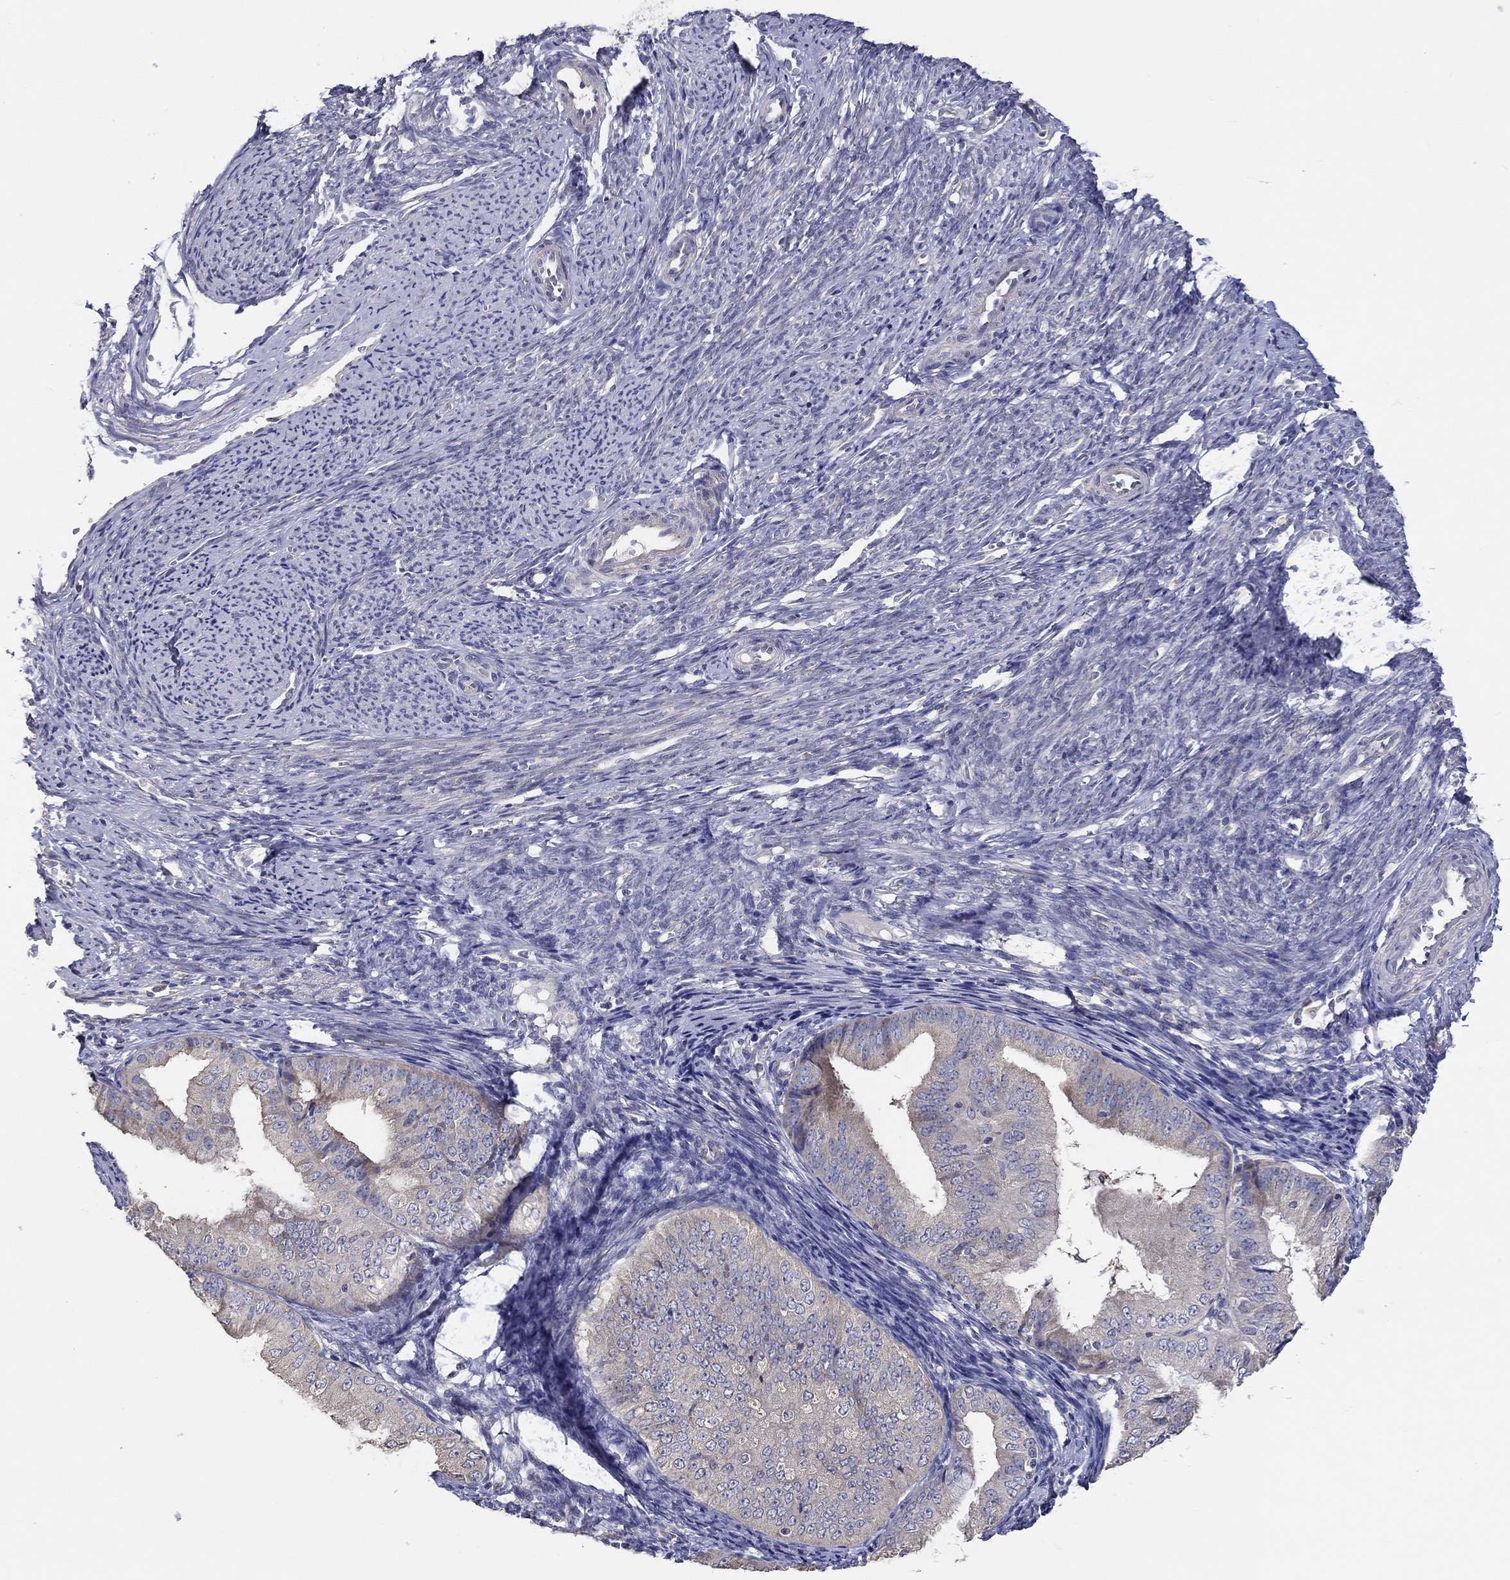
{"staining": {"intensity": "negative", "quantity": "none", "location": "none"}, "tissue": "endometrial cancer", "cell_type": "Tumor cells", "image_type": "cancer", "snomed": [{"axis": "morphology", "description": "Adenocarcinoma, NOS"}, {"axis": "topography", "description": "Endometrium"}], "caption": "This is a histopathology image of IHC staining of endometrial cancer (adenocarcinoma), which shows no positivity in tumor cells. (DAB IHC with hematoxylin counter stain).", "gene": "DOCK3", "patient": {"sex": "female", "age": 63}}